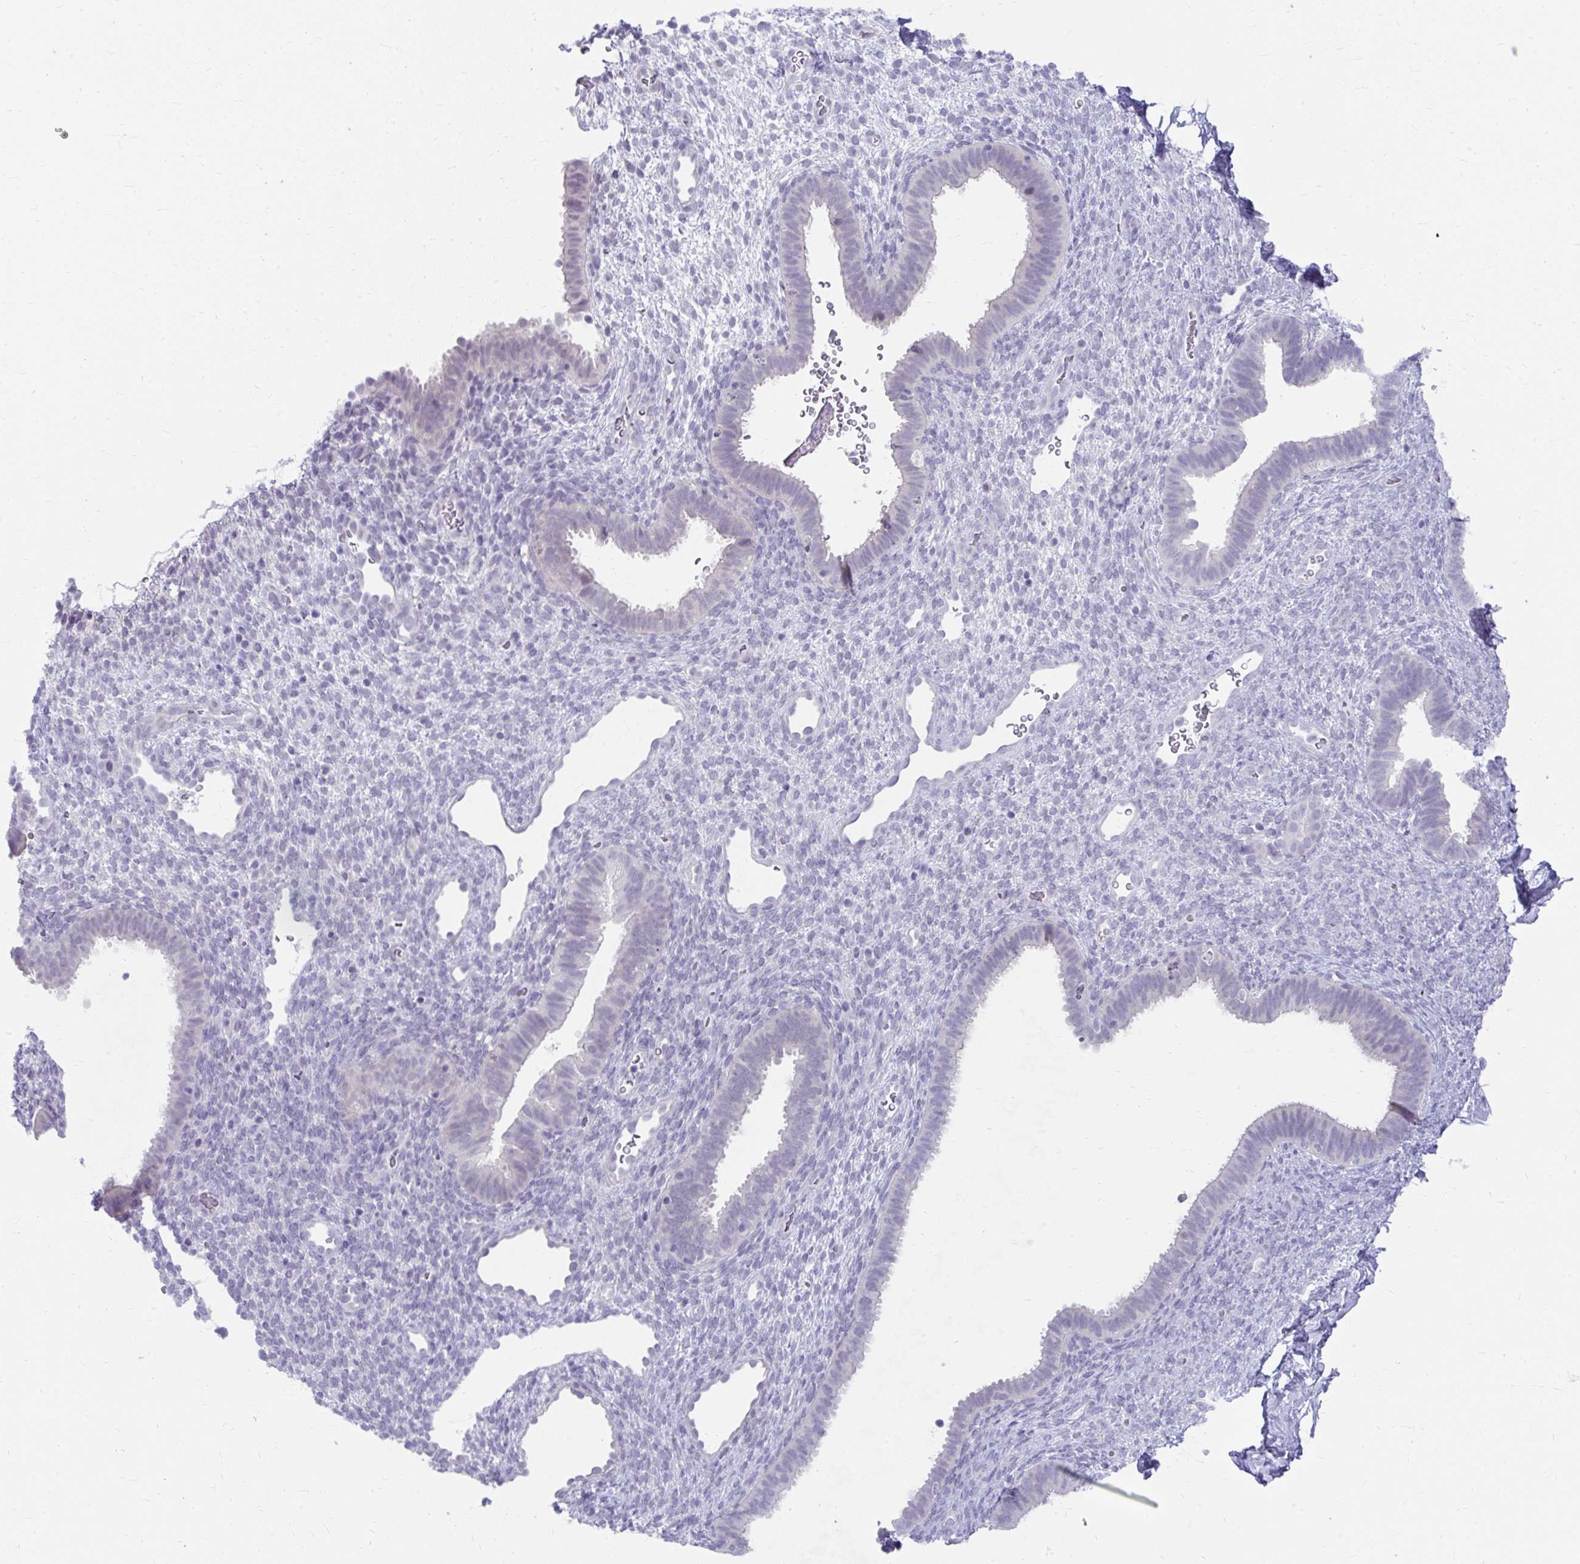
{"staining": {"intensity": "negative", "quantity": "none", "location": "none"}, "tissue": "endometrium", "cell_type": "Cells in endometrial stroma", "image_type": "normal", "snomed": [{"axis": "morphology", "description": "Normal tissue, NOS"}, {"axis": "topography", "description": "Endometrium"}], "caption": "Unremarkable endometrium was stained to show a protein in brown. There is no significant expression in cells in endometrial stroma.", "gene": "UGT3A2", "patient": {"sex": "female", "age": 34}}